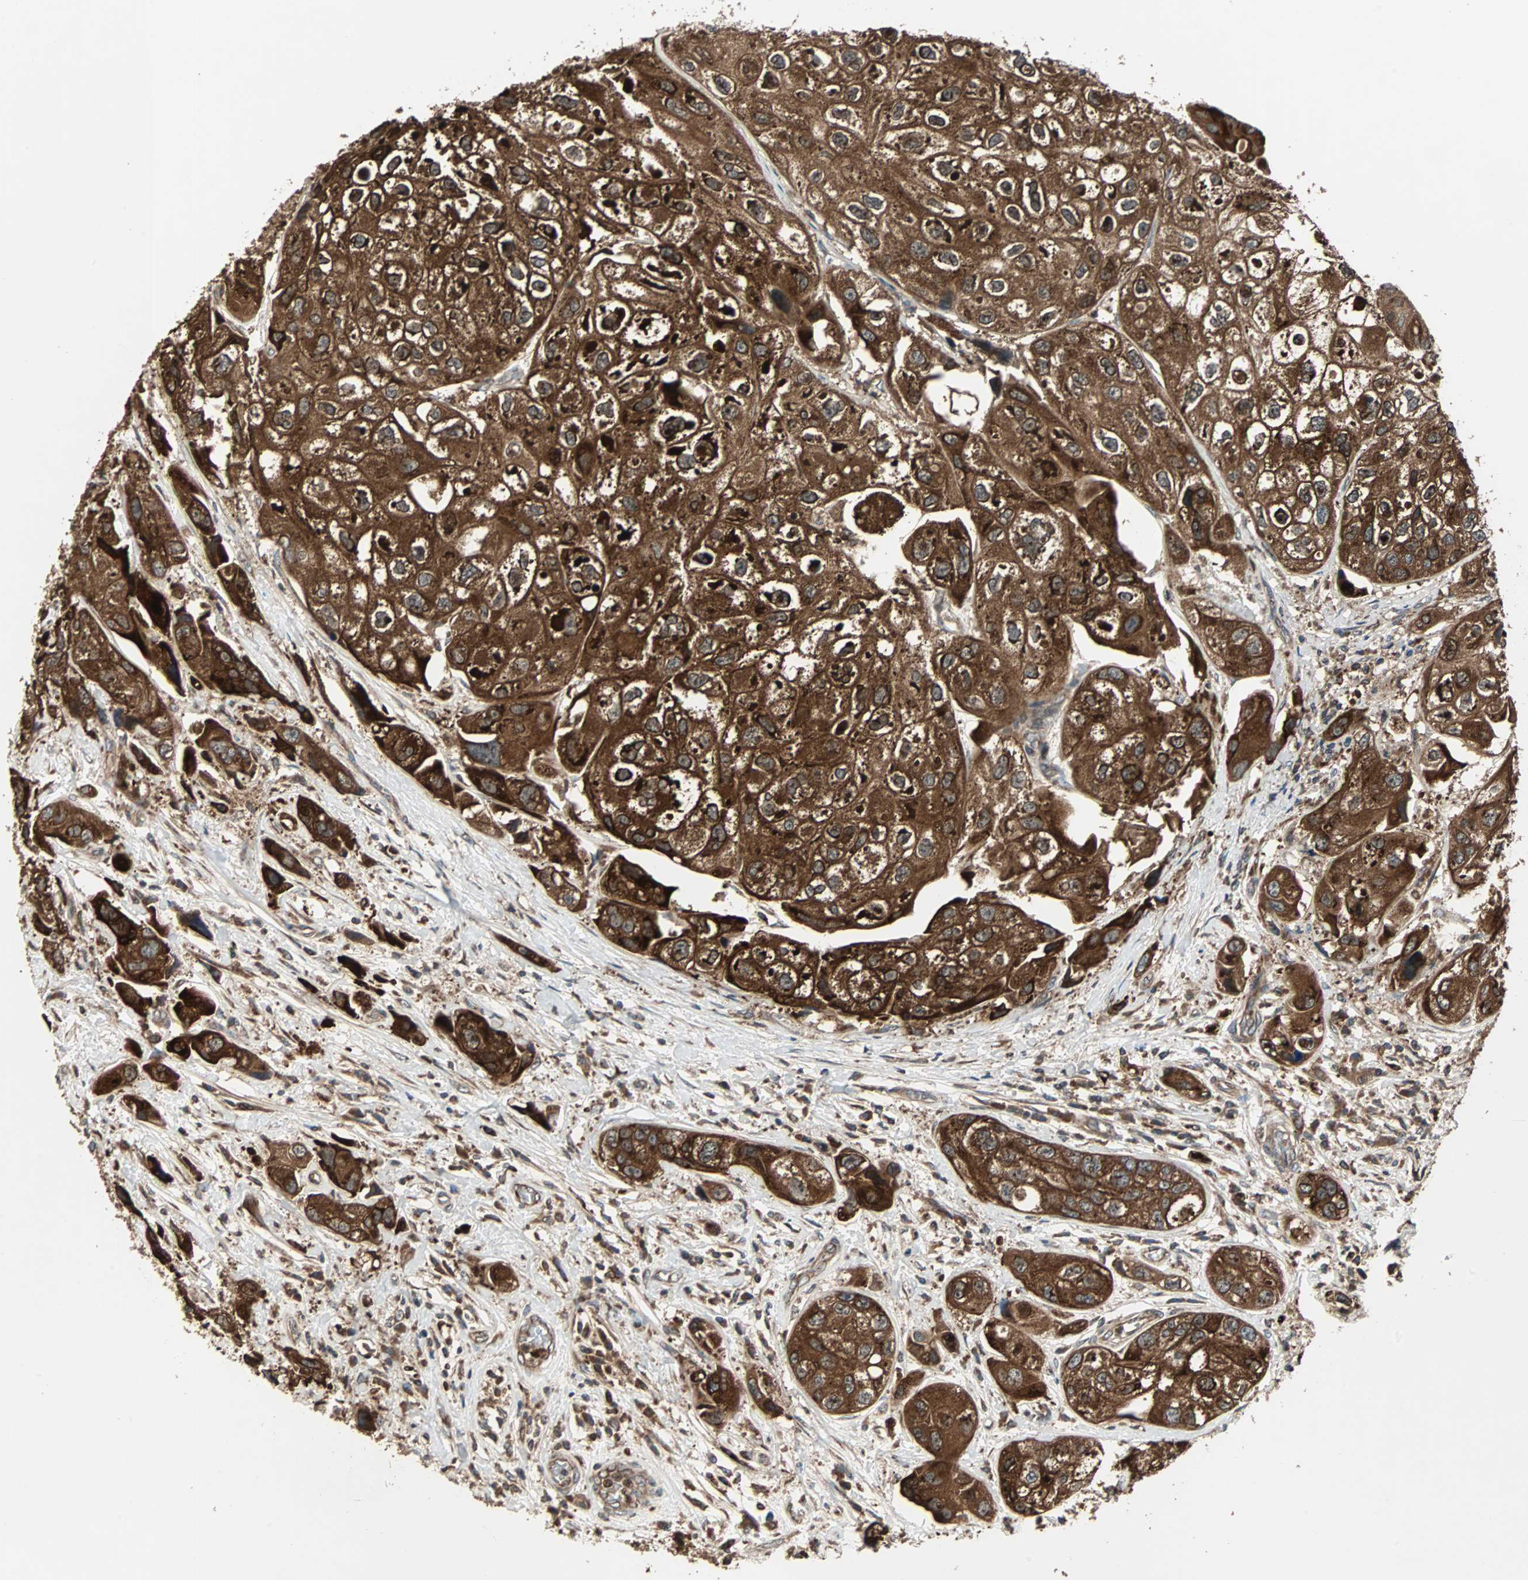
{"staining": {"intensity": "strong", "quantity": ">75%", "location": "cytoplasmic/membranous"}, "tissue": "urothelial cancer", "cell_type": "Tumor cells", "image_type": "cancer", "snomed": [{"axis": "morphology", "description": "Urothelial carcinoma, High grade"}, {"axis": "topography", "description": "Urinary bladder"}], "caption": "Immunohistochemical staining of human high-grade urothelial carcinoma exhibits high levels of strong cytoplasmic/membranous positivity in about >75% of tumor cells. (DAB = brown stain, brightfield microscopy at high magnification).", "gene": "RAB7A", "patient": {"sex": "female", "age": 64}}